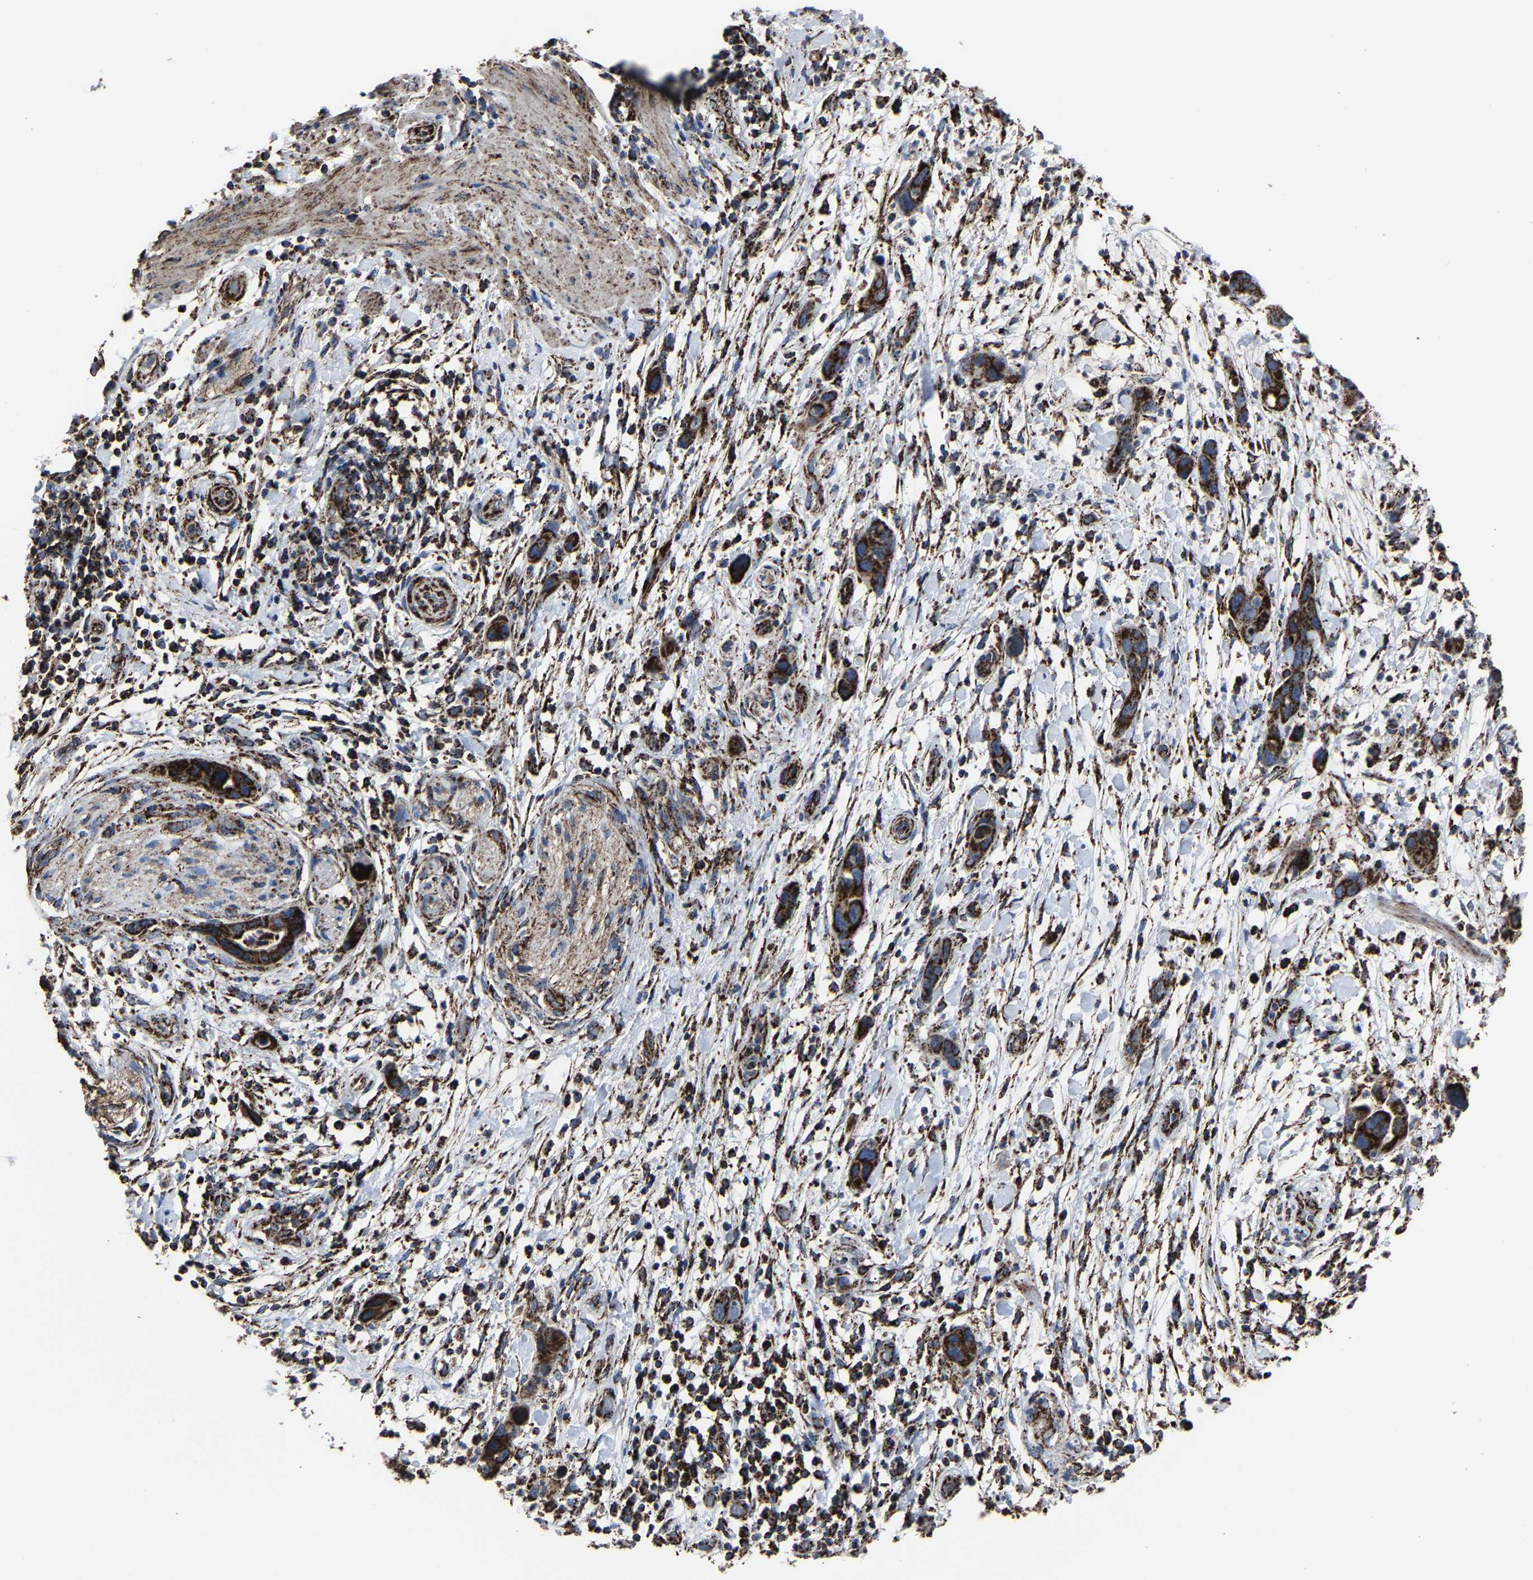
{"staining": {"intensity": "strong", "quantity": ">75%", "location": "cytoplasmic/membranous"}, "tissue": "pancreatic cancer", "cell_type": "Tumor cells", "image_type": "cancer", "snomed": [{"axis": "morphology", "description": "Adenocarcinoma, NOS"}, {"axis": "topography", "description": "Pancreas"}], "caption": "Protein staining by immunohistochemistry shows strong cytoplasmic/membranous staining in about >75% of tumor cells in pancreatic cancer (adenocarcinoma). Using DAB (brown) and hematoxylin (blue) stains, captured at high magnification using brightfield microscopy.", "gene": "NDUFV3", "patient": {"sex": "female", "age": 71}}